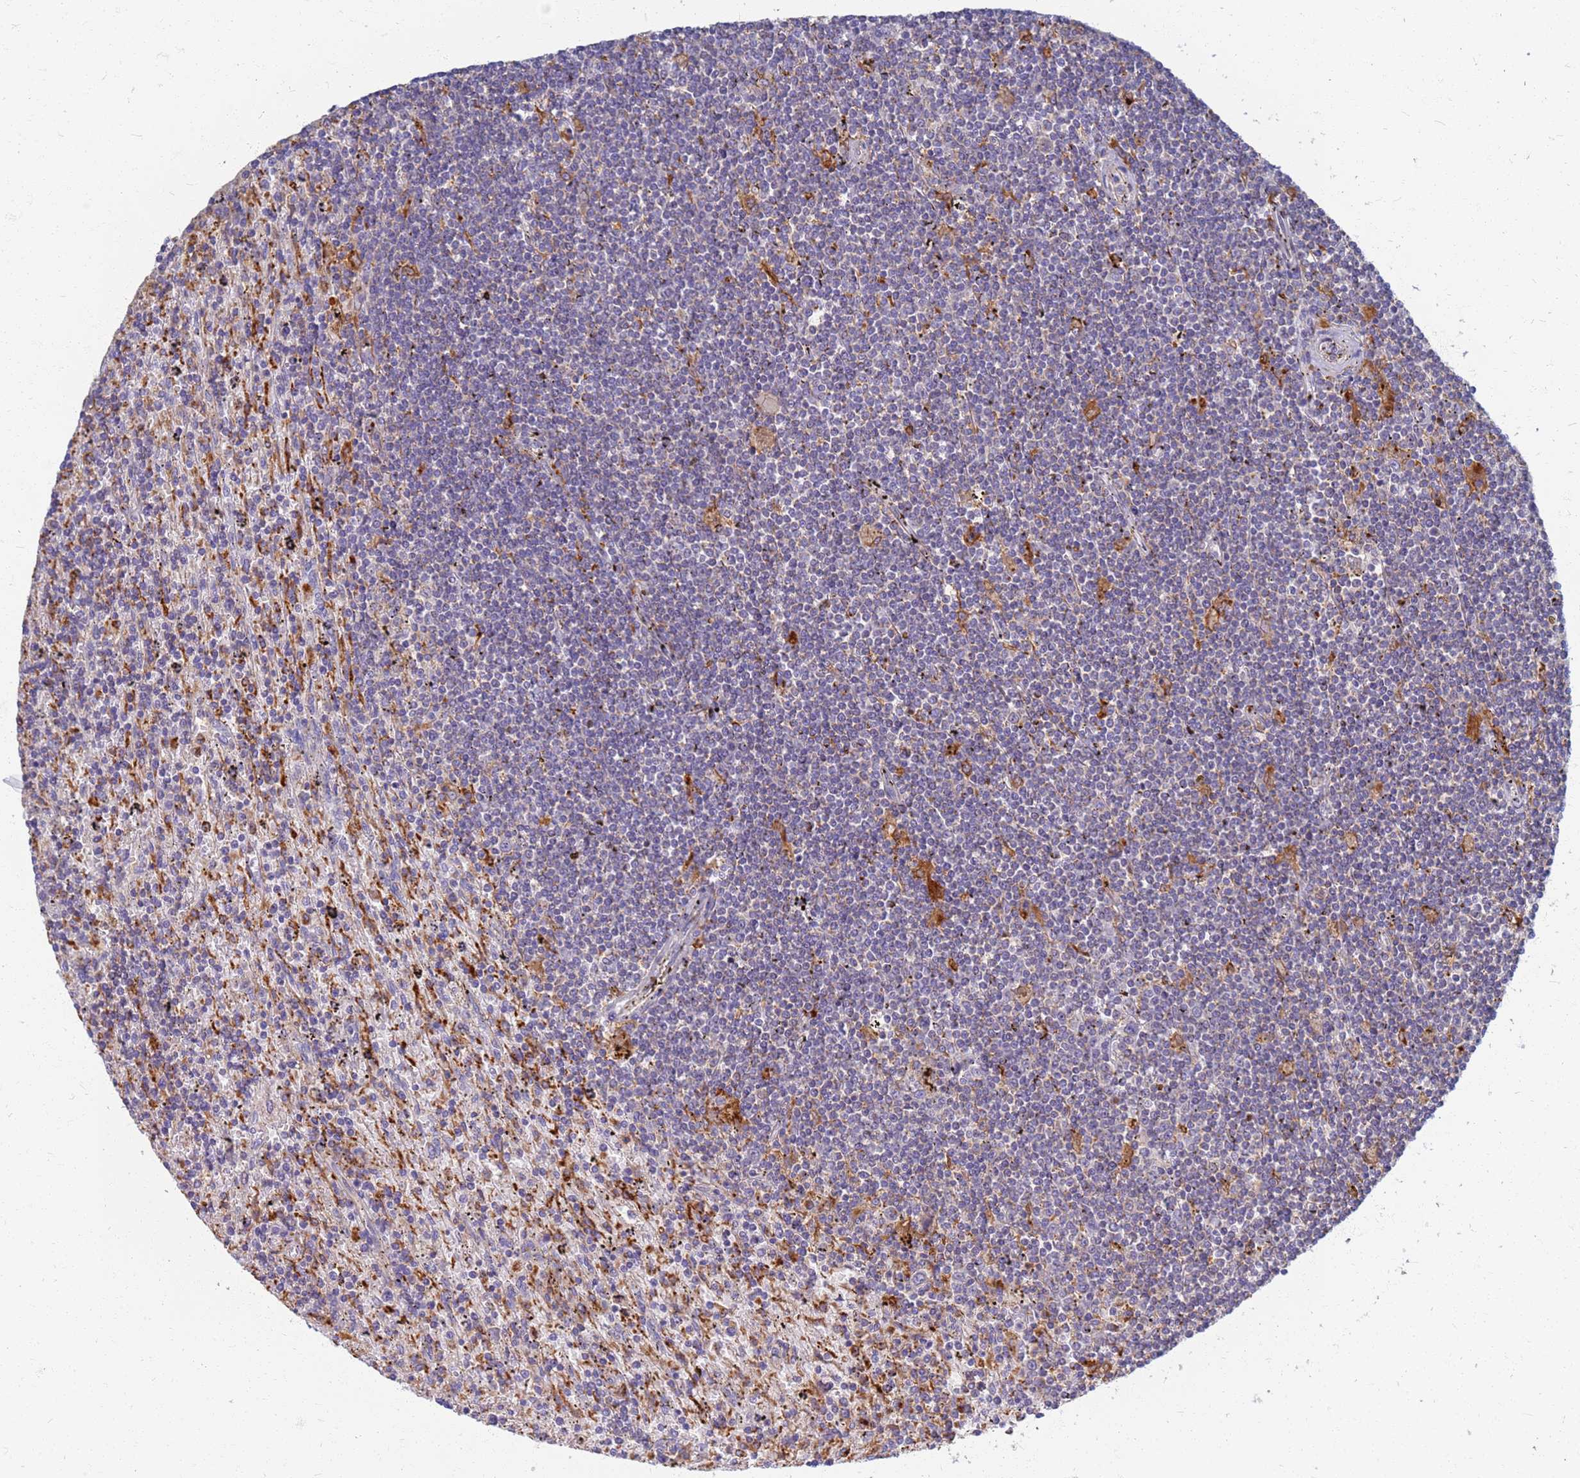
{"staining": {"intensity": "negative", "quantity": "none", "location": "none"}, "tissue": "lymphoma", "cell_type": "Tumor cells", "image_type": "cancer", "snomed": [{"axis": "morphology", "description": "Malignant lymphoma, non-Hodgkin's type, Low grade"}, {"axis": "topography", "description": "Spleen"}], "caption": "Immunohistochemistry (IHC) of low-grade malignant lymphoma, non-Hodgkin's type exhibits no expression in tumor cells.", "gene": "ATP6V1E1", "patient": {"sex": "male", "age": 76}}